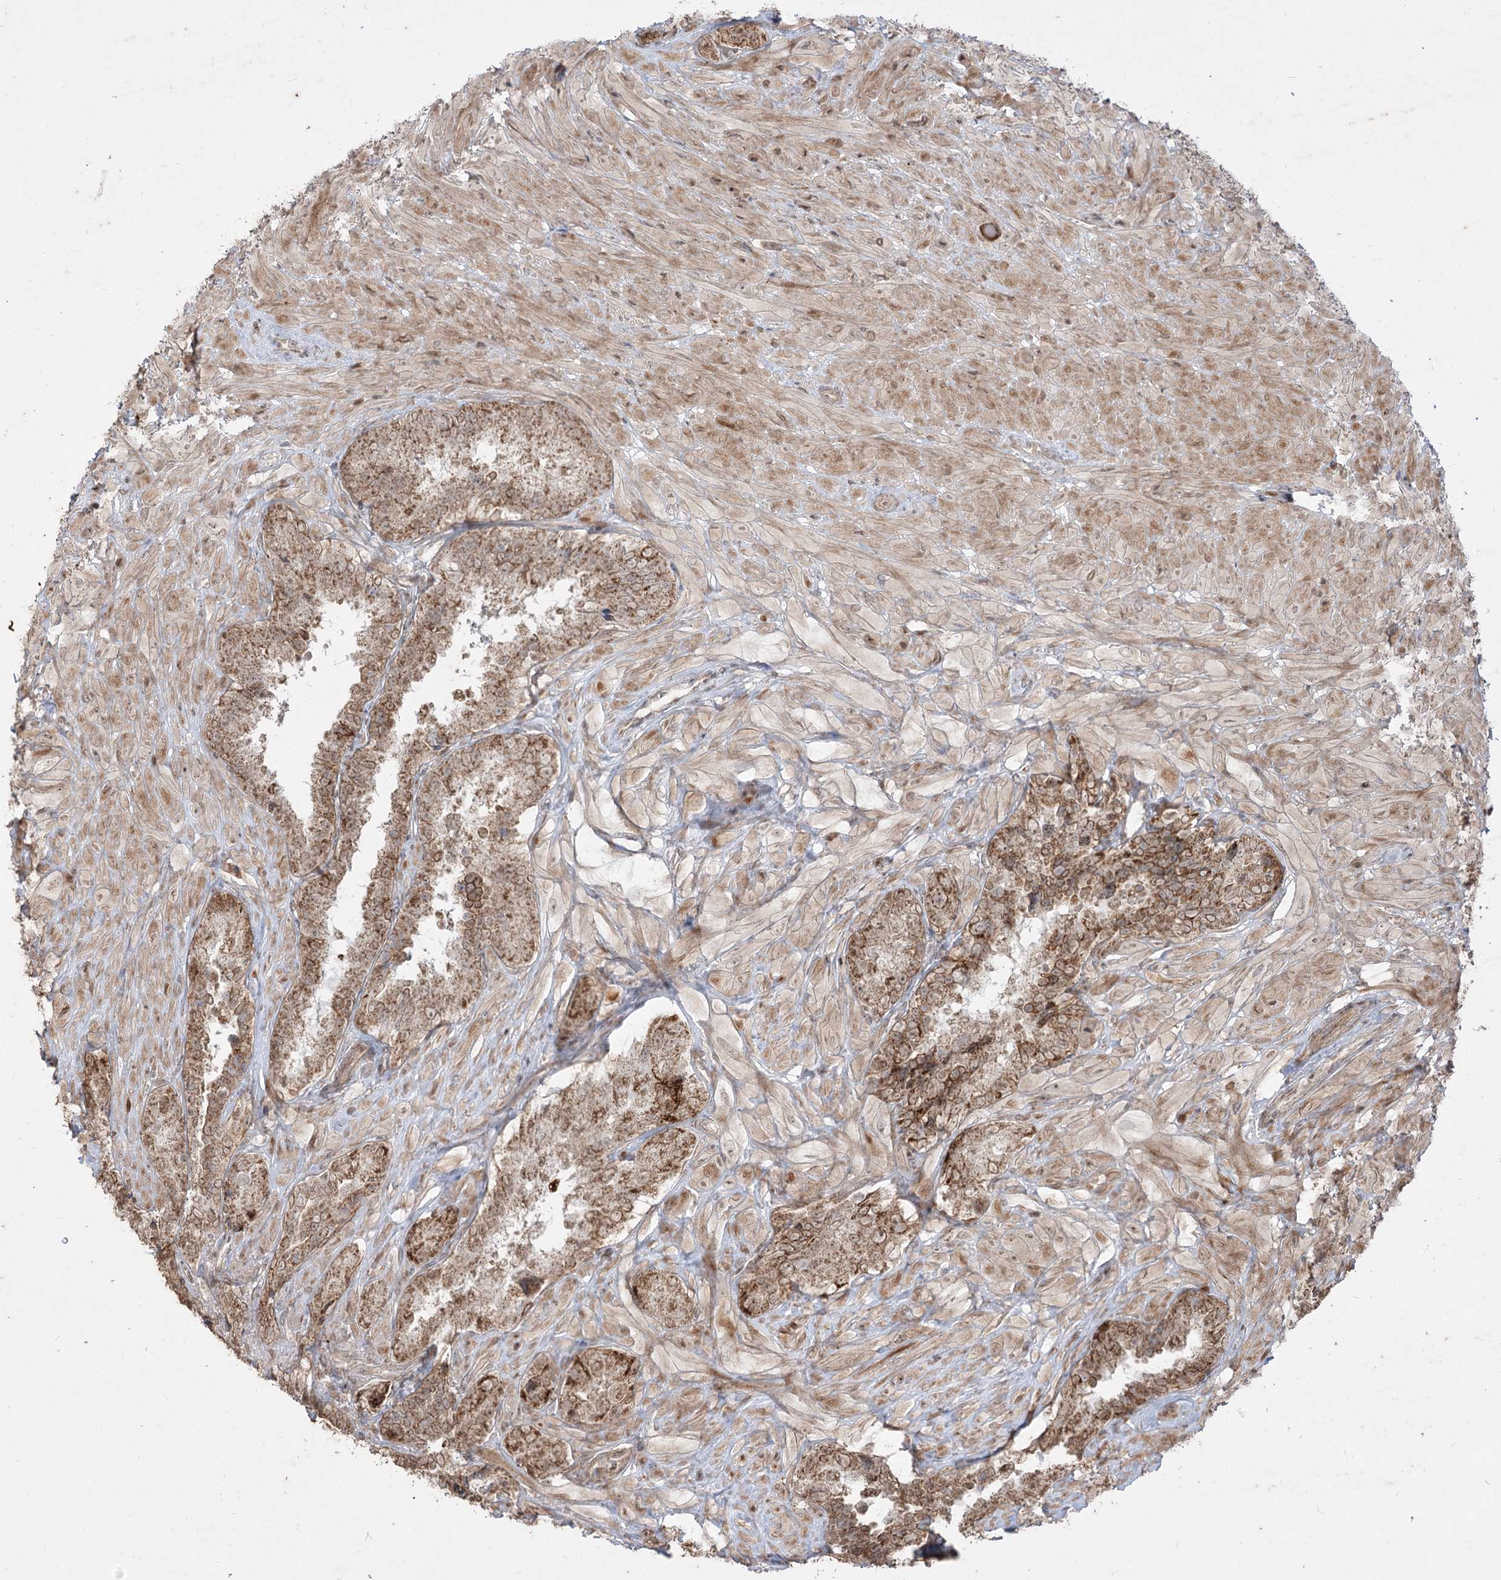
{"staining": {"intensity": "strong", "quantity": ">75%", "location": "cytoplasmic/membranous"}, "tissue": "seminal vesicle", "cell_type": "Glandular cells", "image_type": "normal", "snomed": [{"axis": "morphology", "description": "Normal tissue, NOS"}, {"axis": "topography", "description": "Seminal veicle"}, {"axis": "topography", "description": "Peripheral nerve tissue"}], "caption": "Protein expression analysis of benign human seminal vesicle reveals strong cytoplasmic/membranous positivity in about >75% of glandular cells. (DAB (3,3'-diaminobenzidine) IHC, brown staining for protein, blue staining for nuclei).", "gene": "ZSCAN23", "patient": {"sex": "male", "age": 67}}